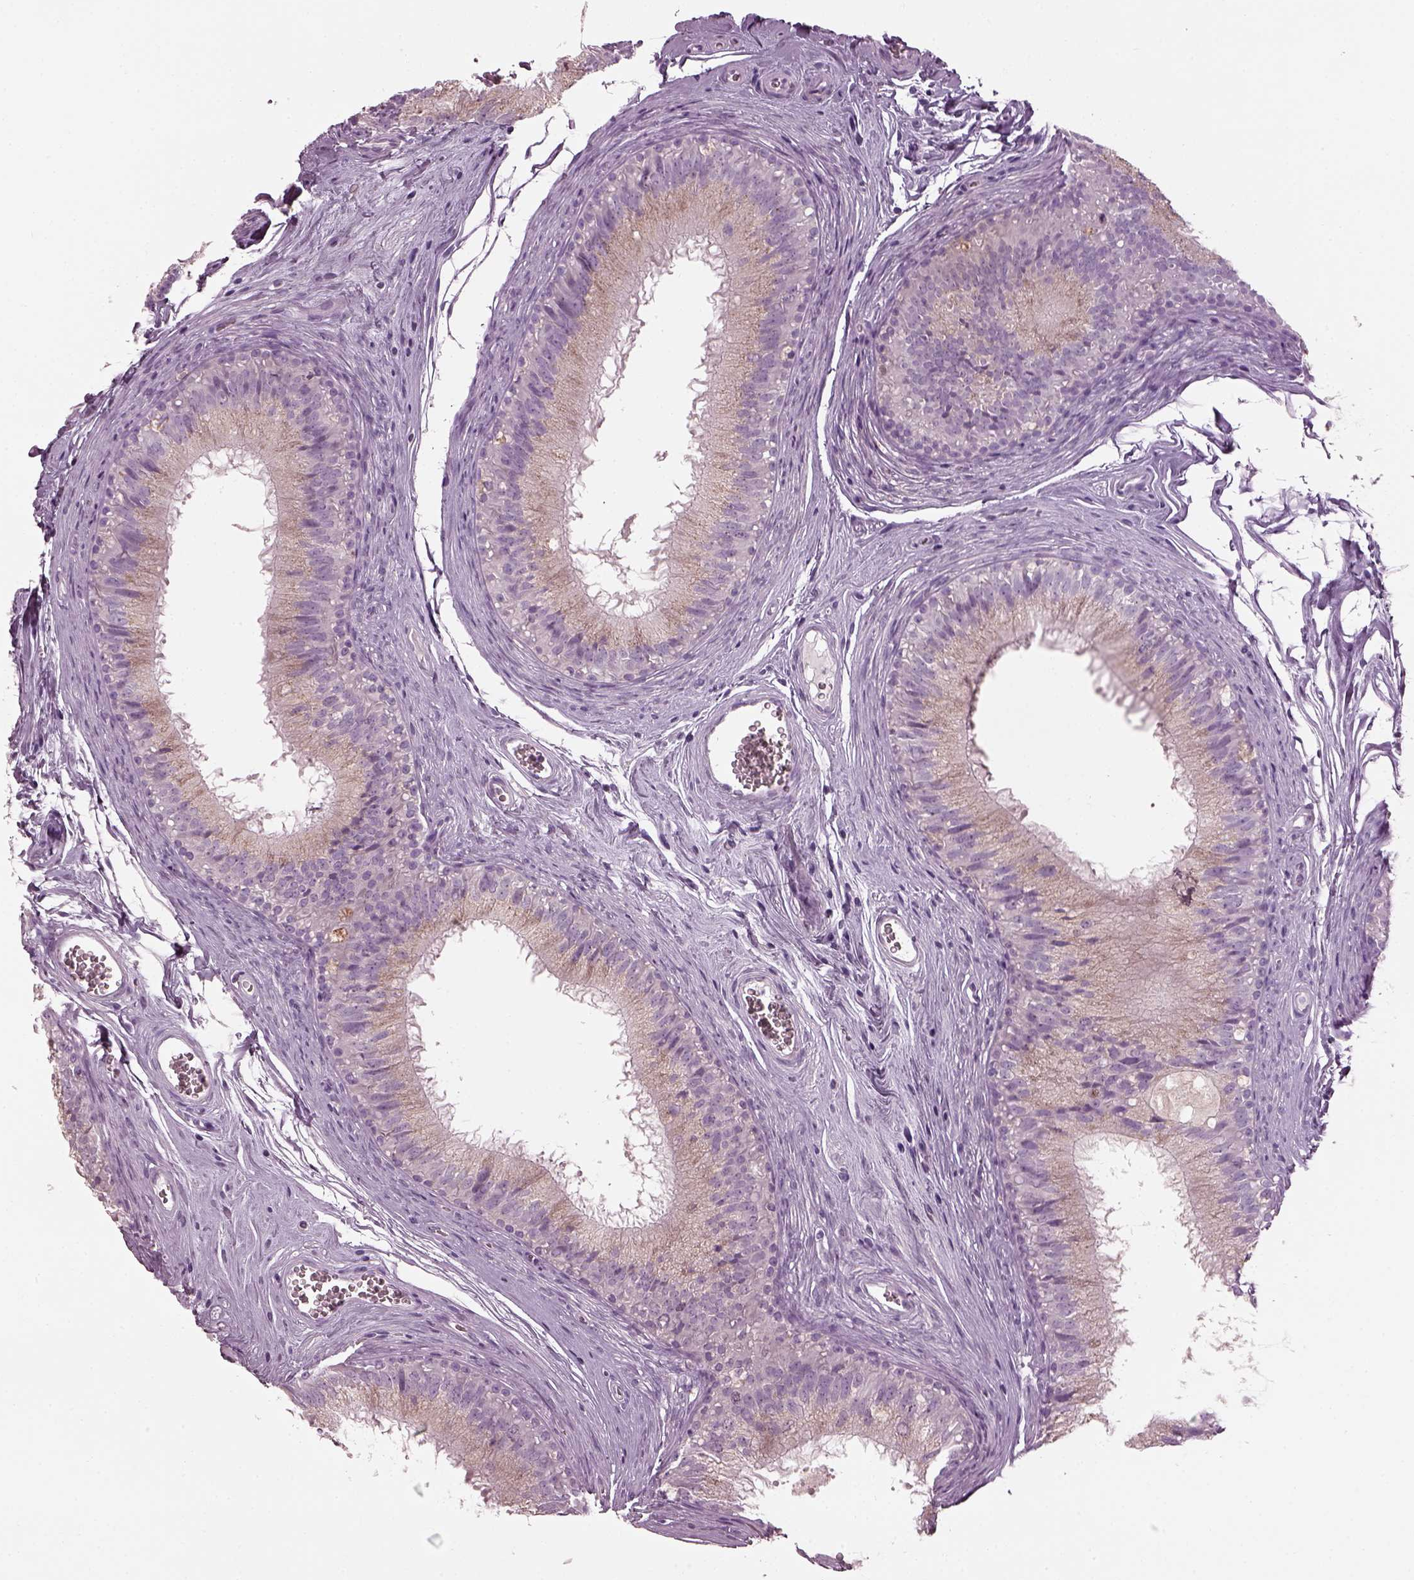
{"staining": {"intensity": "weak", "quantity": ">75%", "location": "cytoplasmic/membranous"}, "tissue": "epididymis", "cell_type": "Glandular cells", "image_type": "normal", "snomed": [{"axis": "morphology", "description": "Normal tissue, NOS"}, {"axis": "topography", "description": "Epididymis"}], "caption": "Epididymis stained for a protein (brown) reveals weak cytoplasmic/membranous positive positivity in about >75% of glandular cells.", "gene": "TMEM231", "patient": {"sex": "male", "age": 37}}